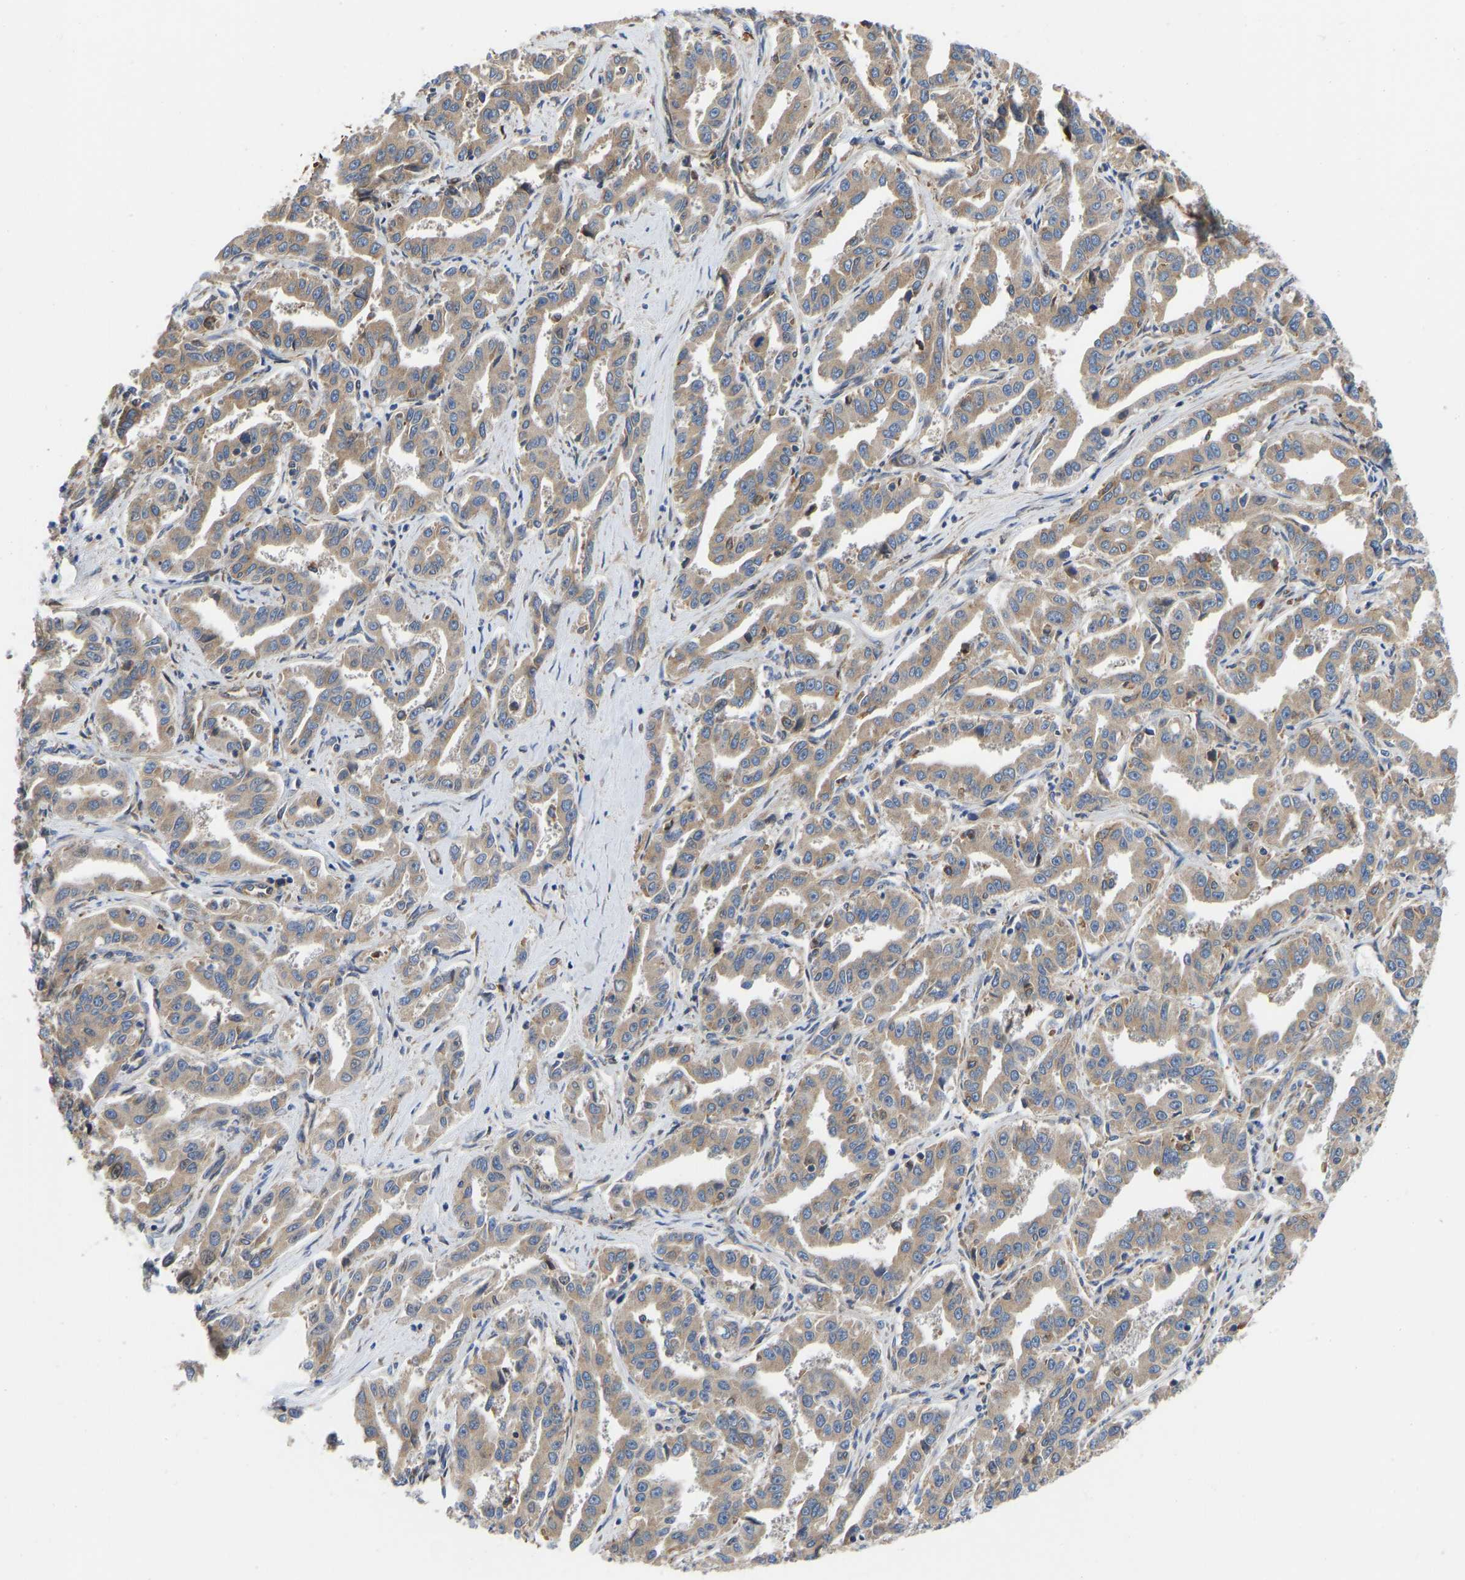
{"staining": {"intensity": "weak", "quantity": ">75%", "location": "cytoplasmic/membranous"}, "tissue": "liver cancer", "cell_type": "Tumor cells", "image_type": "cancer", "snomed": [{"axis": "morphology", "description": "Cholangiocarcinoma"}, {"axis": "topography", "description": "Liver"}], "caption": "Human liver cancer stained with a protein marker displays weak staining in tumor cells.", "gene": "FLNB", "patient": {"sex": "male", "age": 59}}